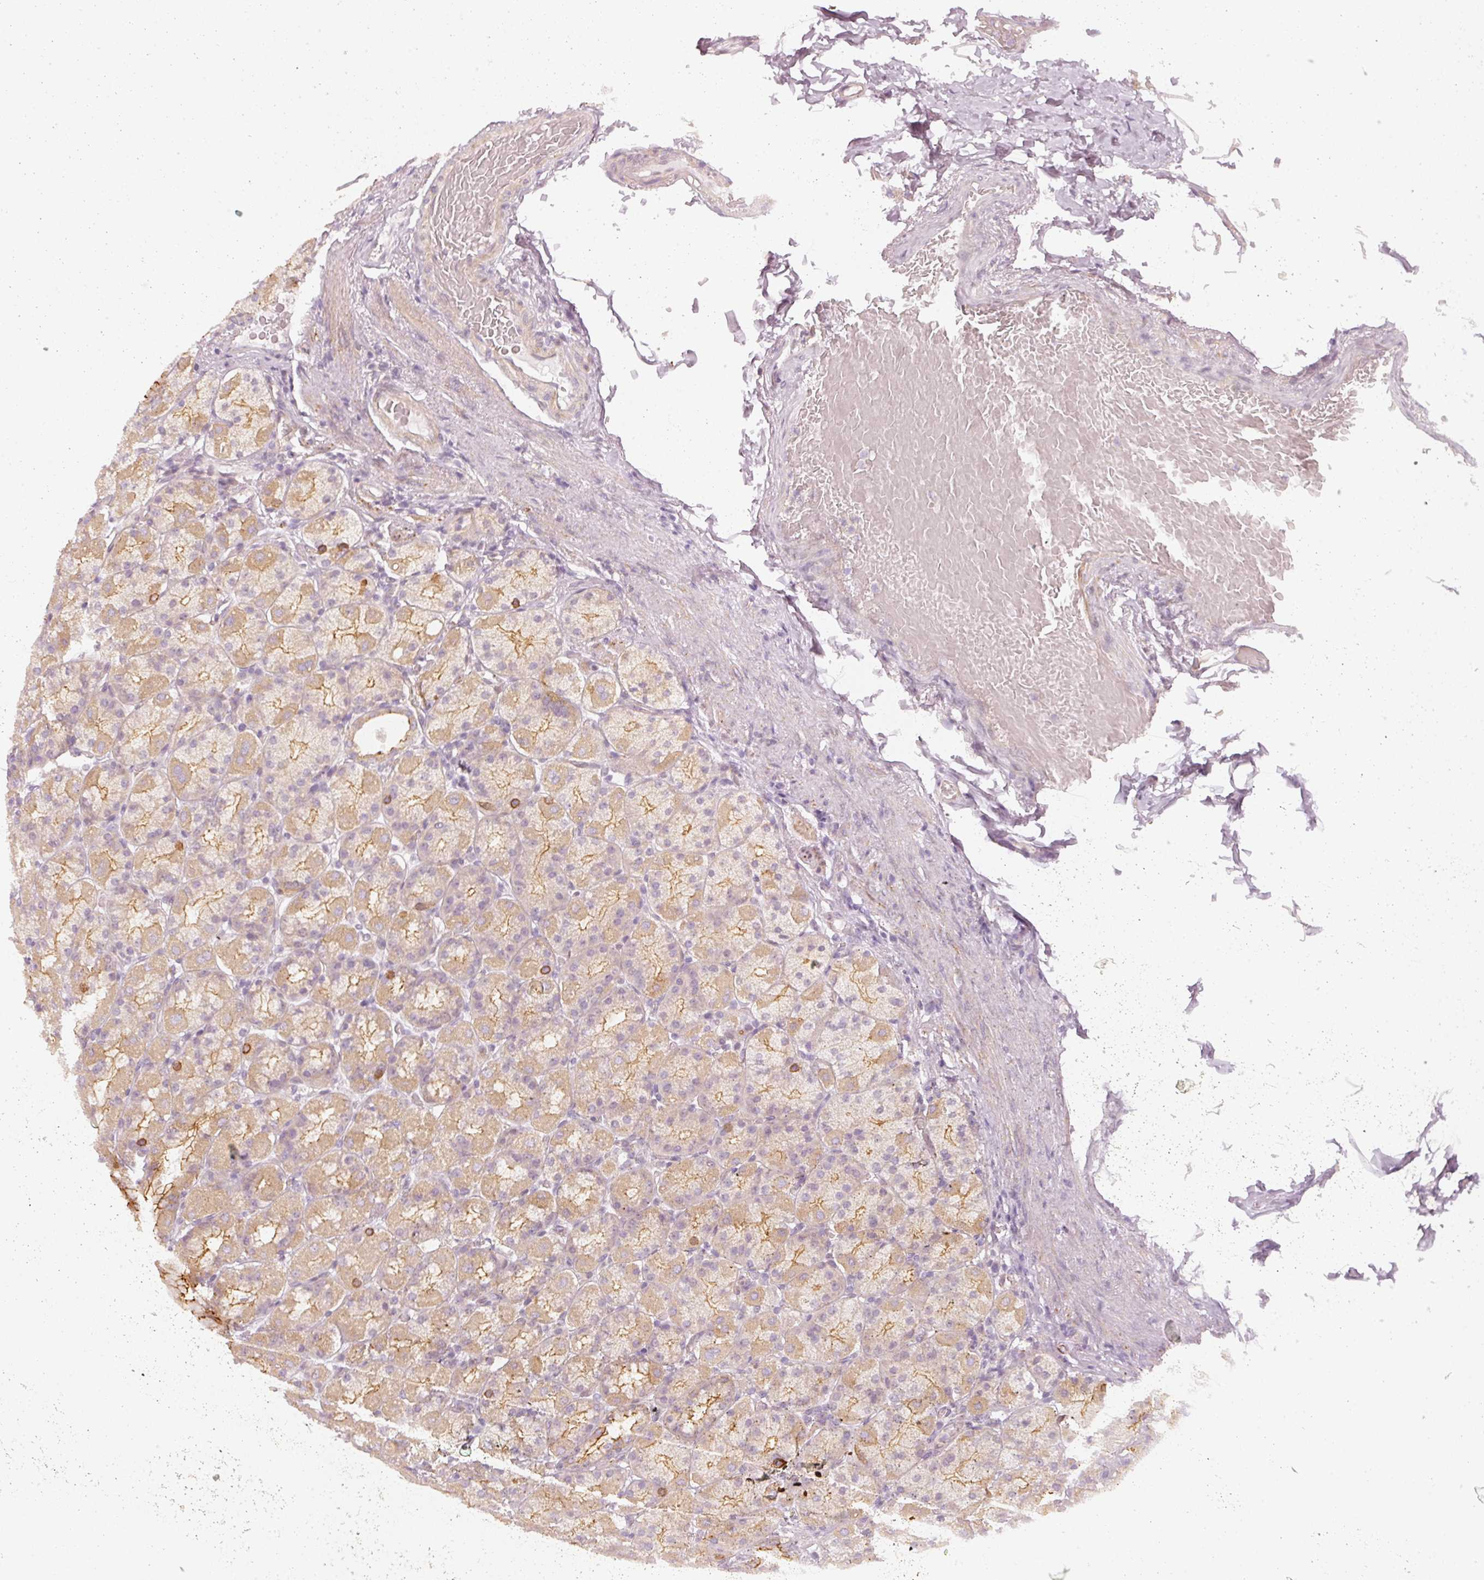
{"staining": {"intensity": "moderate", "quantity": "25%-75%", "location": "cytoplasmic/membranous"}, "tissue": "stomach", "cell_type": "Glandular cells", "image_type": "normal", "snomed": [{"axis": "morphology", "description": "Normal tissue, NOS"}, {"axis": "topography", "description": "Stomach, upper"}, {"axis": "topography", "description": "Stomach"}], "caption": "A medium amount of moderate cytoplasmic/membranous positivity is appreciated in about 25%-75% of glandular cells in benign stomach.", "gene": "DAPP1", "patient": {"sex": "male", "age": 68}}